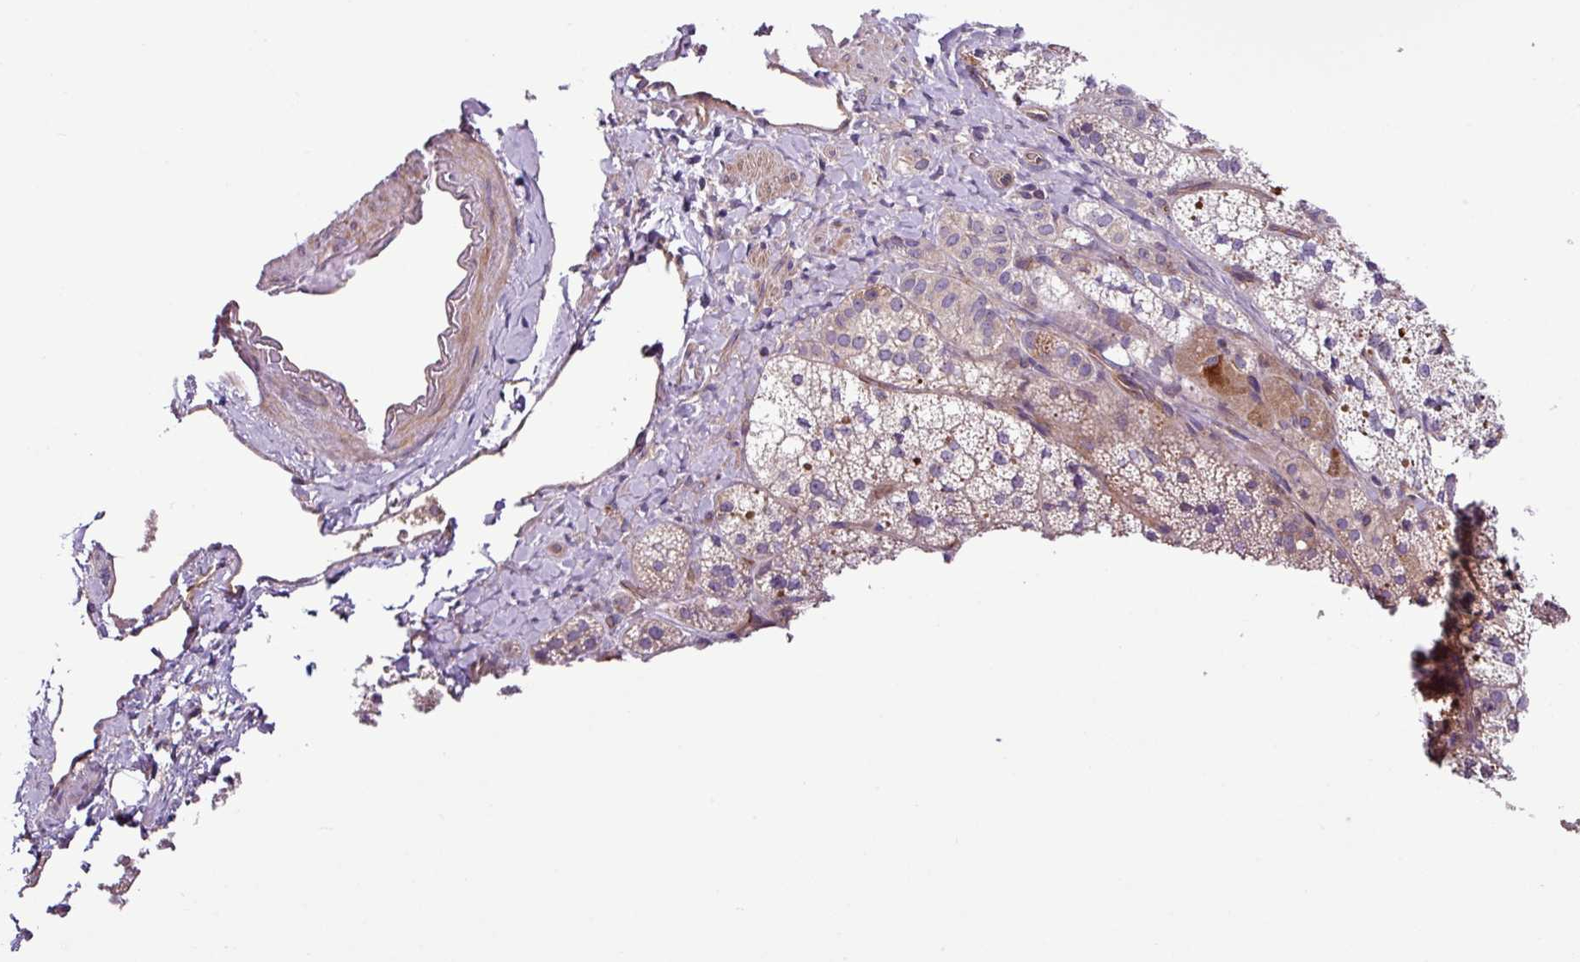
{"staining": {"intensity": "moderate", "quantity": "<25%", "location": "cytoplasmic/membranous"}, "tissue": "adrenal gland", "cell_type": "Glandular cells", "image_type": "normal", "snomed": [{"axis": "morphology", "description": "Normal tissue, NOS"}, {"axis": "topography", "description": "Adrenal gland"}], "caption": "Immunohistochemistry (DAB) staining of normal human adrenal gland displays moderate cytoplasmic/membranous protein expression in approximately <25% of glandular cells. (brown staining indicates protein expression, while blue staining denotes nuclei).", "gene": "ZNF106", "patient": {"sex": "male", "age": 53}}